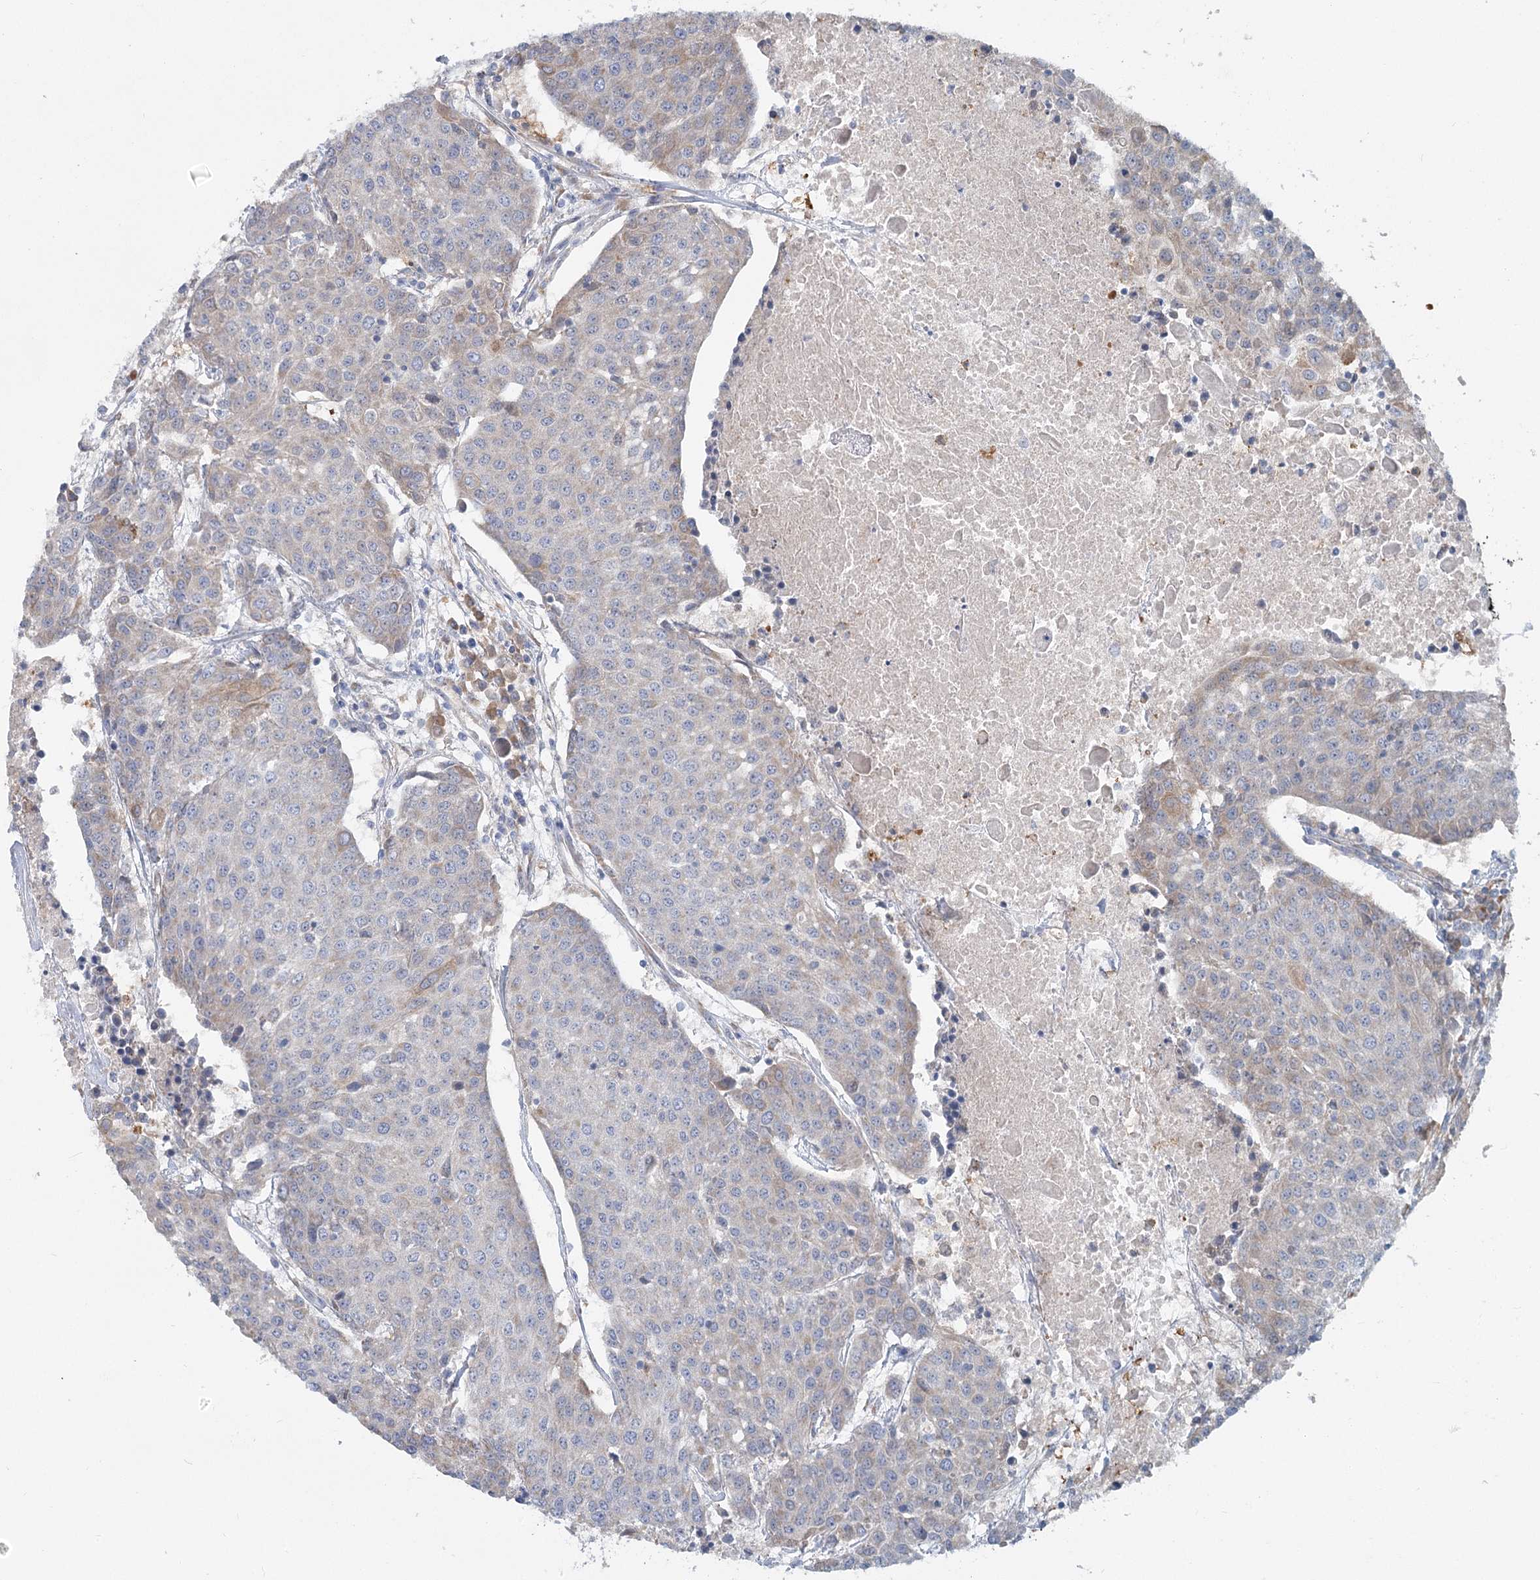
{"staining": {"intensity": "weak", "quantity": "<25%", "location": "cytoplasmic/membranous"}, "tissue": "urothelial cancer", "cell_type": "Tumor cells", "image_type": "cancer", "snomed": [{"axis": "morphology", "description": "Urothelial carcinoma, High grade"}, {"axis": "topography", "description": "Urinary bladder"}], "caption": "High power microscopy image of an IHC image of urothelial cancer, revealing no significant expression in tumor cells. The staining is performed using DAB (3,3'-diaminobenzidine) brown chromogen with nuclei counter-stained in using hematoxylin.", "gene": "CIB4", "patient": {"sex": "female", "age": 85}}